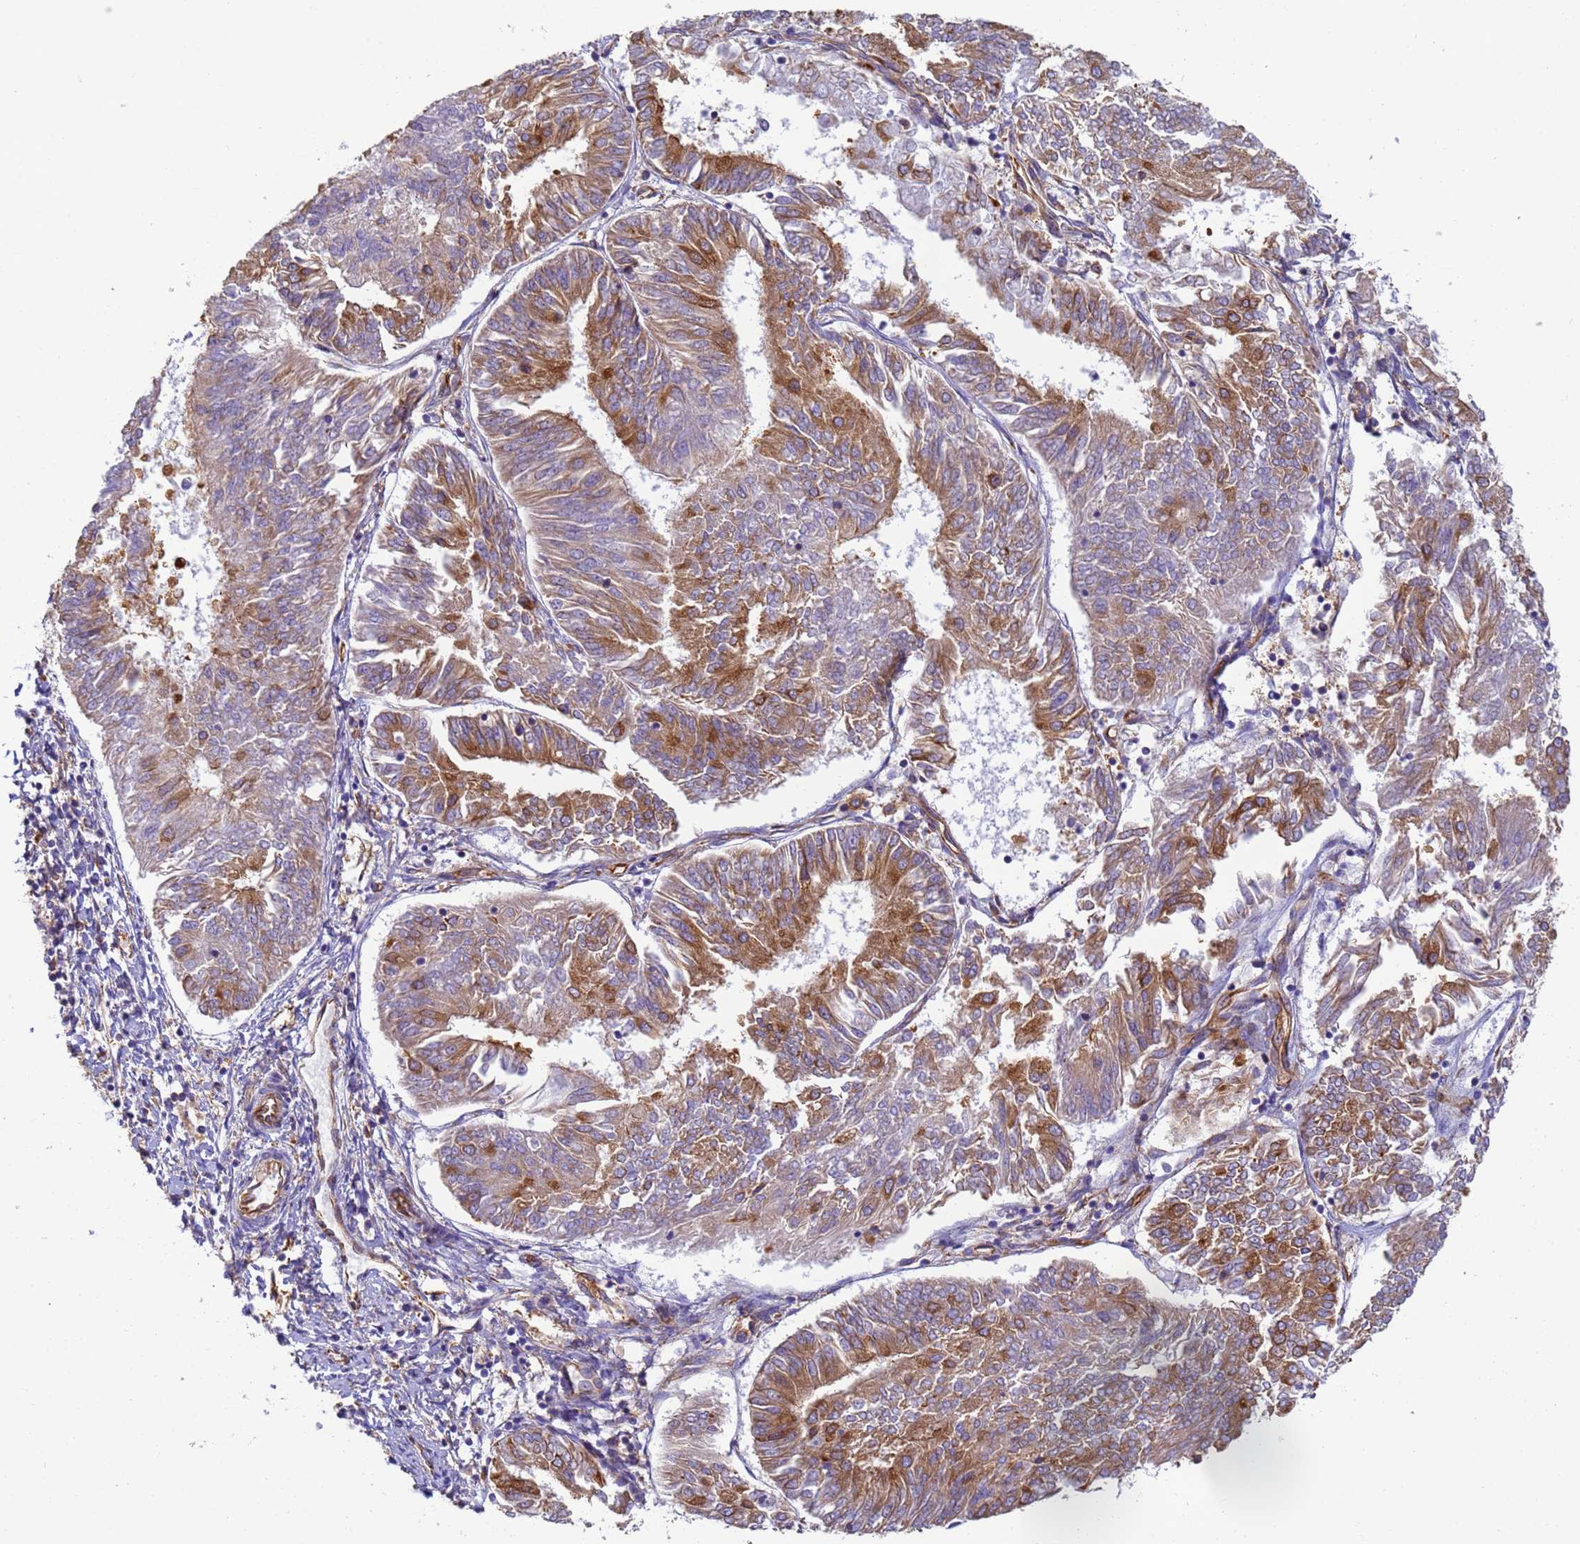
{"staining": {"intensity": "strong", "quantity": "25%-75%", "location": "cytoplasmic/membranous"}, "tissue": "endometrial cancer", "cell_type": "Tumor cells", "image_type": "cancer", "snomed": [{"axis": "morphology", "description": "Adenocarcinoma, NOS"}, {"axis": "topography", "description": "Endometrium"}], "caption": "IHC (DAB) staining of endometrial cancer (adenocarcinoma) demonstrates strong cytoplasmic/membranous protein positivity in about 25%-75% of tumor cells. The protein of interest is stained brown, and the nuclei are stained in blue (DAB (3,3'-diaminobenzidine) IHC with brightfield microscopy, high magnification).", "gene": "DYNC1I2", "patient": {"sex": "female", "age": 58}}